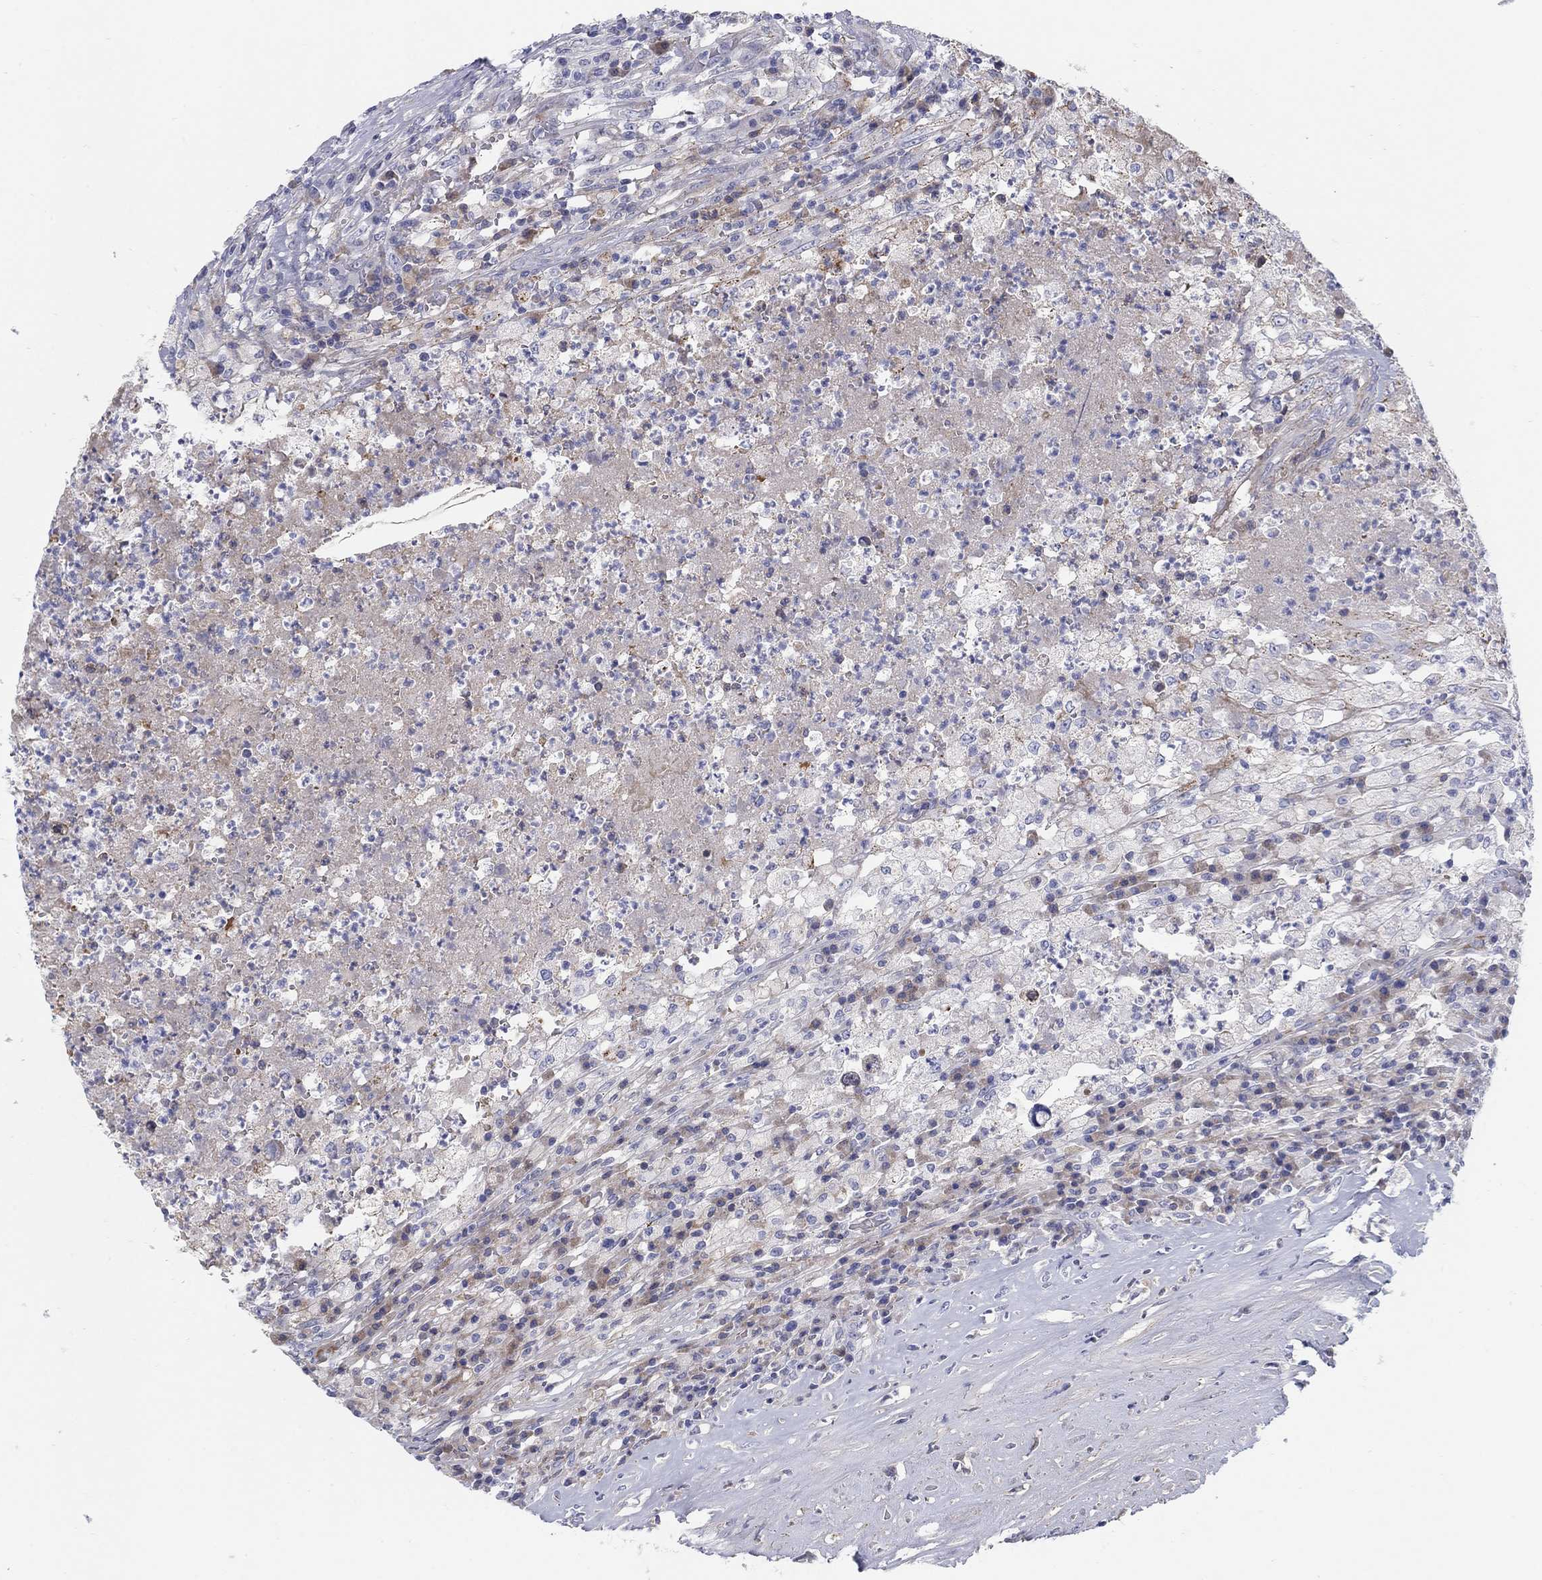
{"staining": {"intensity": "weak", "quantity": "25%-75%", "location": "cytoplasmic/membranous"}, "tissue": "testis cancer", "cell_type": "Tumor cells", "image_type": "cancer", "snomed": [{"axis": "morphology", "description": "Necrosis, NOS"}, {"axis": "morphology", "description": "Carcinoma, Embryonal, NOS"}, {"axis": "topography", "description": "Testis"}], "caption": "Protein staining by immunohistochemistry (IHC) shows weak cytoplasmic/membranous expression in about 25%-75% of tumor cells in testis embryonal carcinoma. (DAB (3,3'-diaminobenzidine) = brown stain, brightfield microscopy at high magnification).", "gene": "HEATR4", "patient": {"sex": "male", "age": 19}}